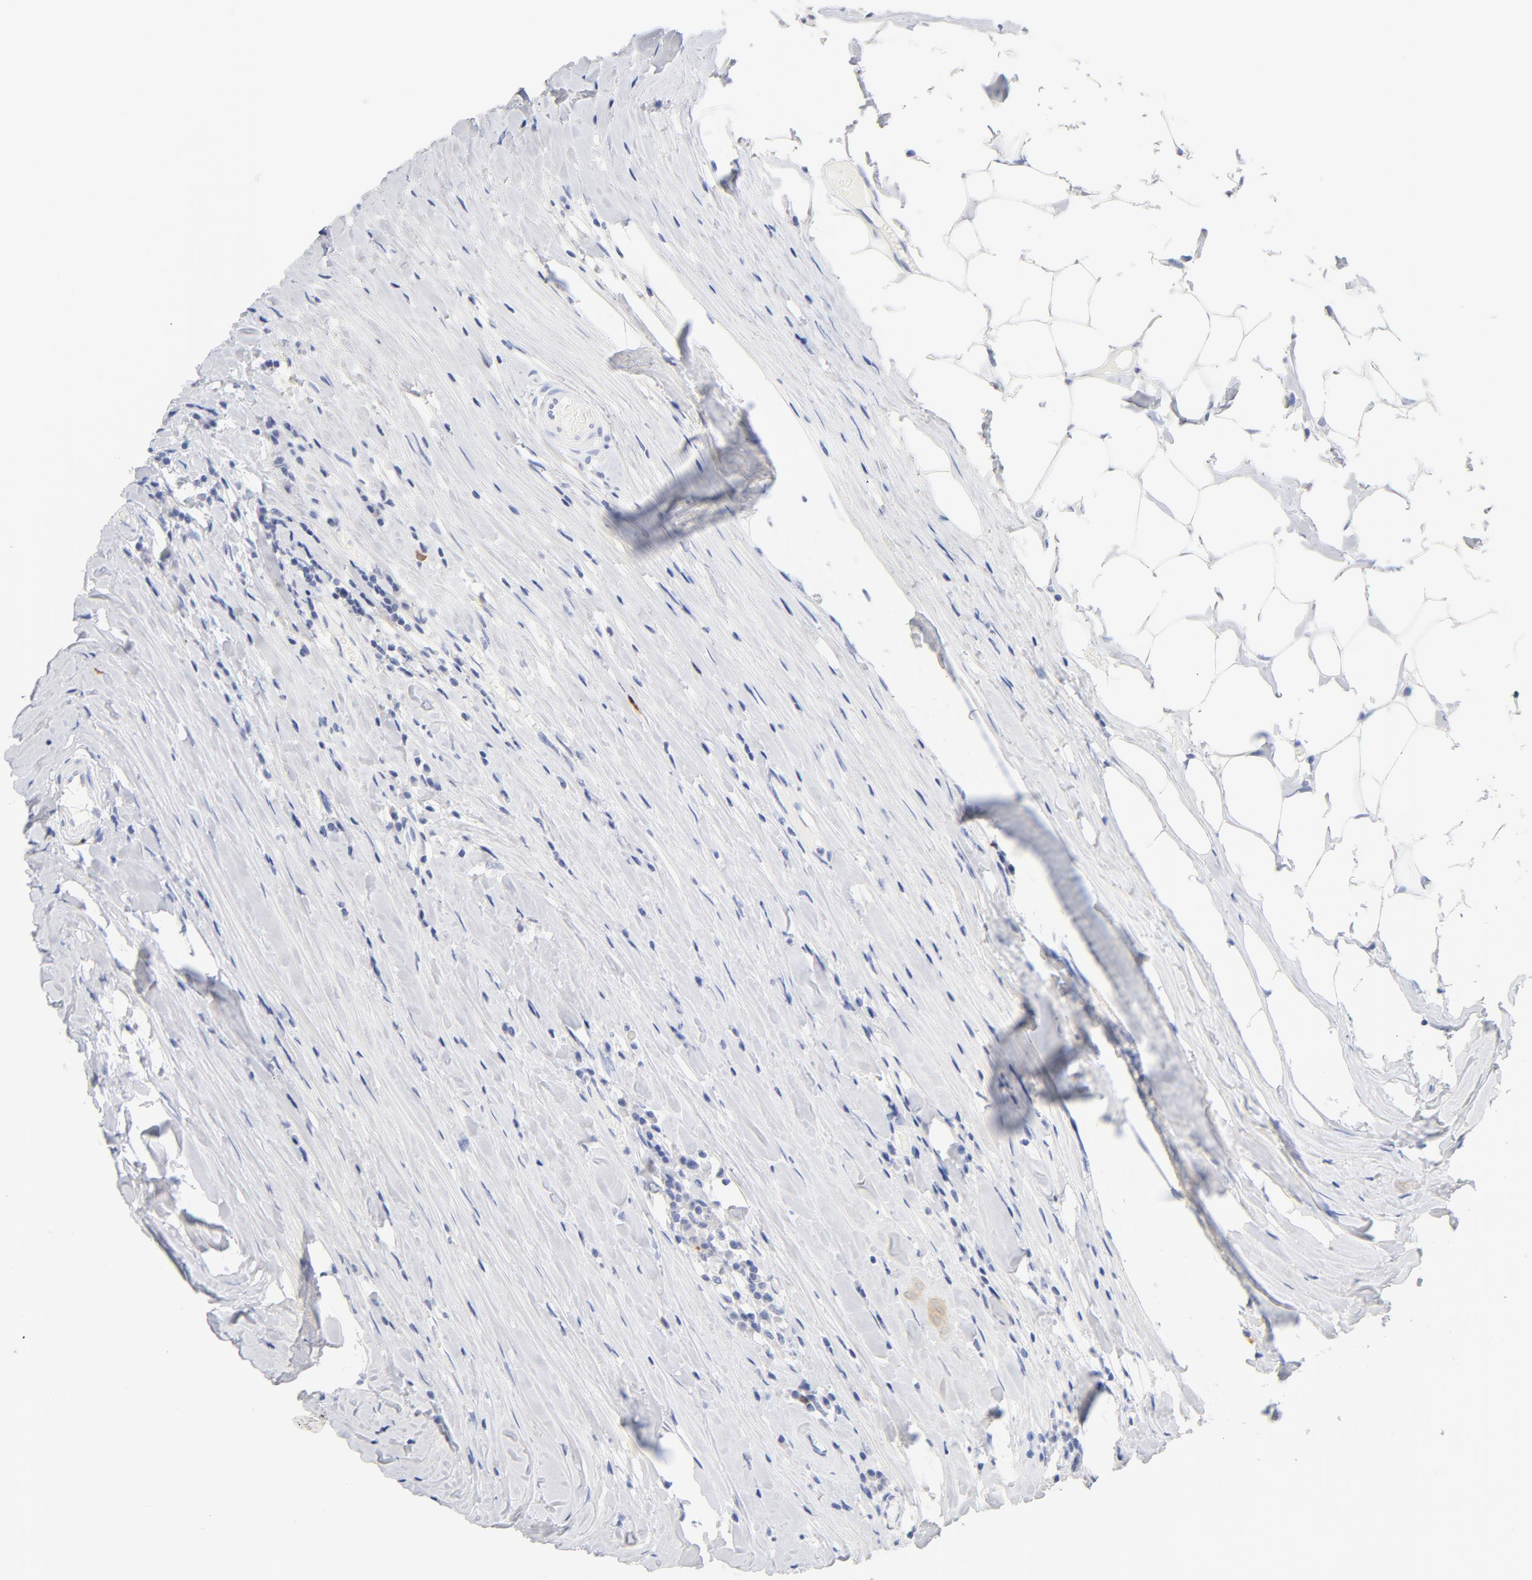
{"staining": {"intensity": "moderate", "quantity": "<25%", "location": "cytoplasmic/membranous,nuclear"}, "tissue": "head and neck cancer", "cell_type": "Tumor cells", "image_type": "cancer", "snomed": [{"axis": "morphology", "description": "Adenocarcinoma, NOS"}, {"axis": "topography", "description": "Salivary gland"}, {"axis": "topography", "description": "Head-Neck"}], "caption": "Immunohistochemical staining of head and neck adenocarcinoma reveals low levels of moderate cytoplasmic/membranous and nuclear staining in approximately <25% of tumor cells.", "gene": "CDC20", "patient": {"sex": "female", "age": 65}}